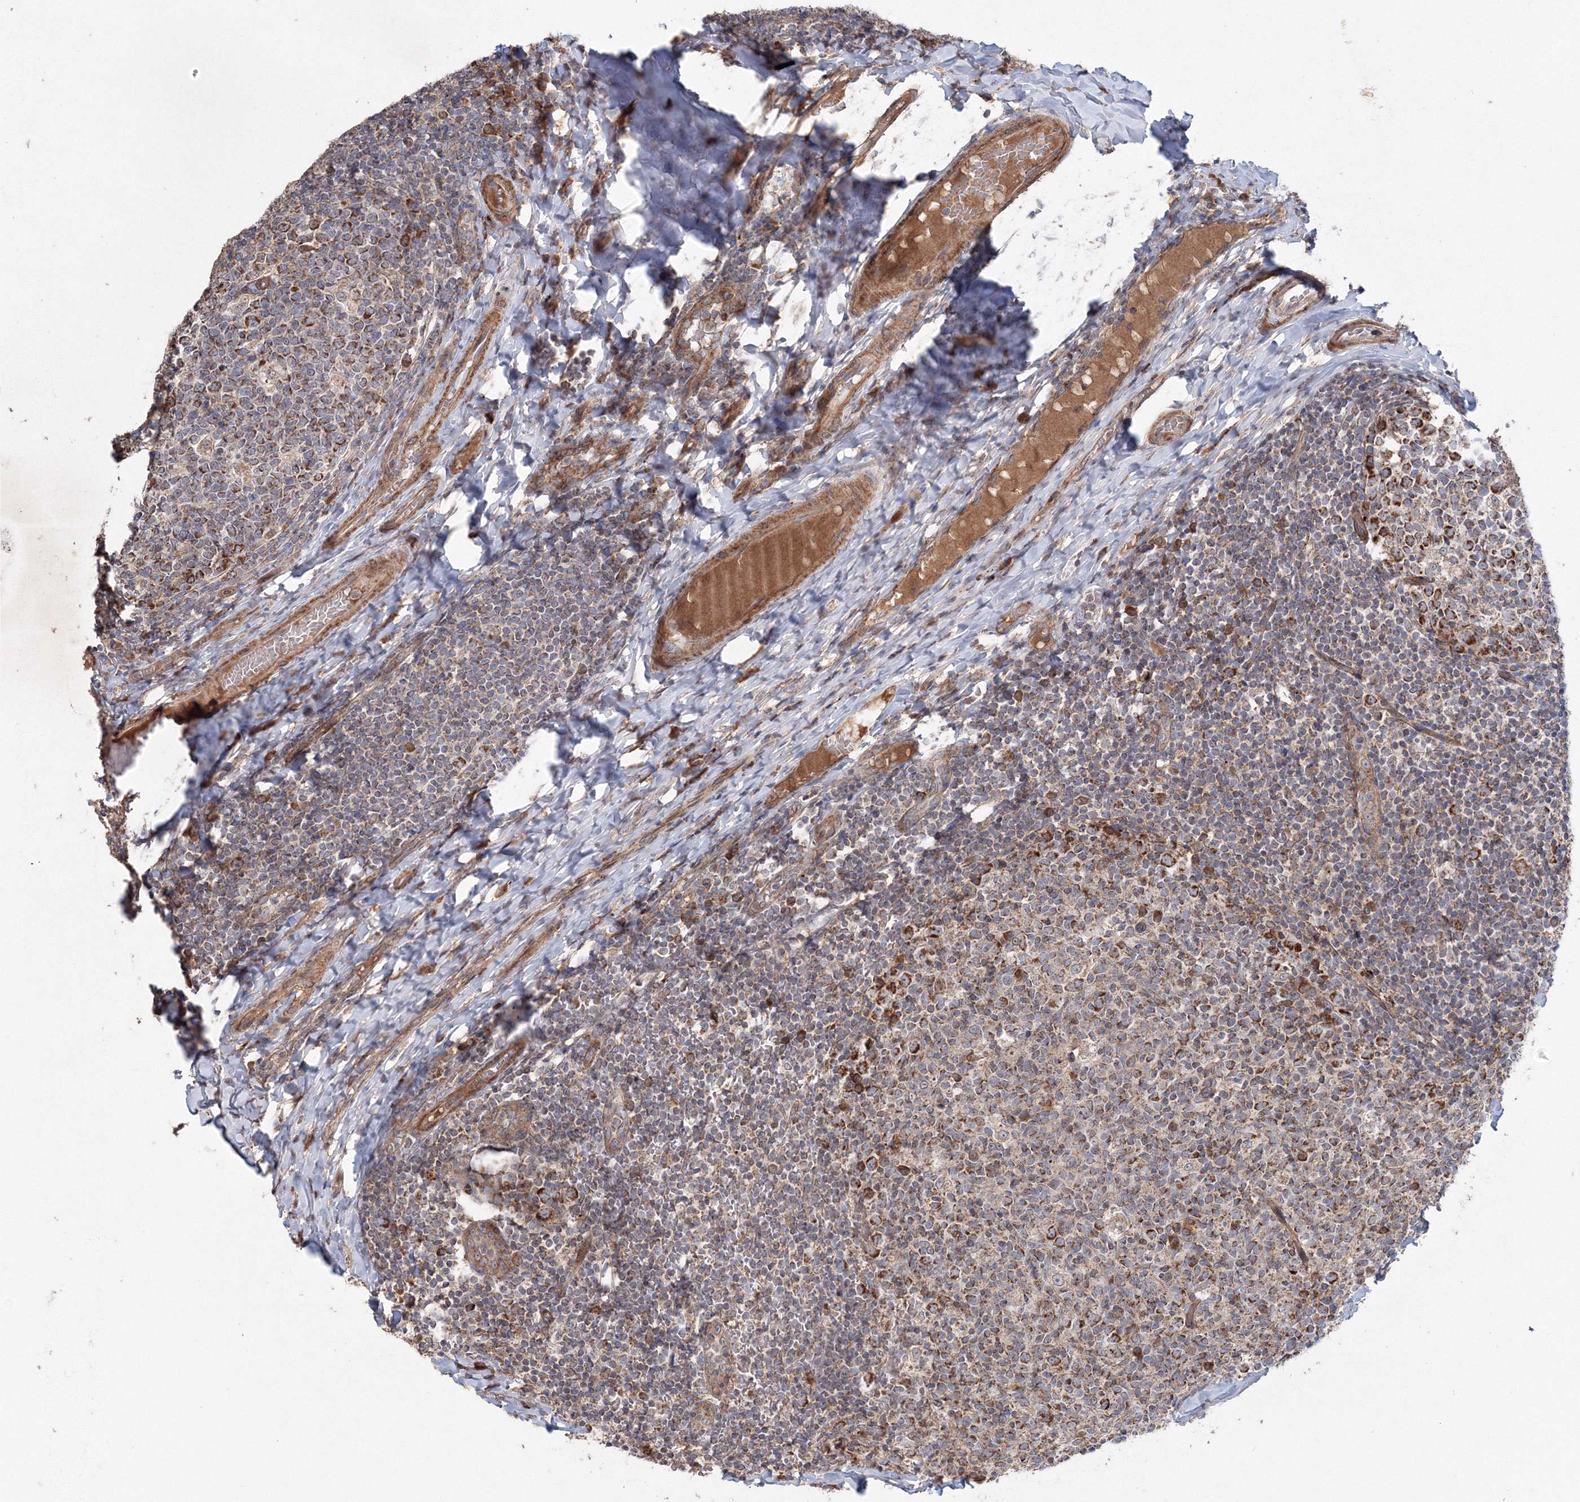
{"staining": {"intensity": "strong", "quantity": "25%-75%", "location": "cytoplasmic/membranous"}, "tissue": "tonsil", "cell_type": "Germinal center cells", "image_type": "normal", "snomed": [{"axis": "morphology", "description": "Normal tissue, NOS"}, {"axis": "topography", "description": "Tonsil"}], "caption": "Immunohistochemistry (IHC) image of unremarkable tonsil: tonsil stained using immunohistochemistry (IHC) shows high levels of strong protein expression localized specifically in the cytoplasmic/membranous of germinal center cells, appearing as a cytoplasmic/membranous brown color.", "gene": "NOA1", "patient": {"sex": "female", "age": 19}}